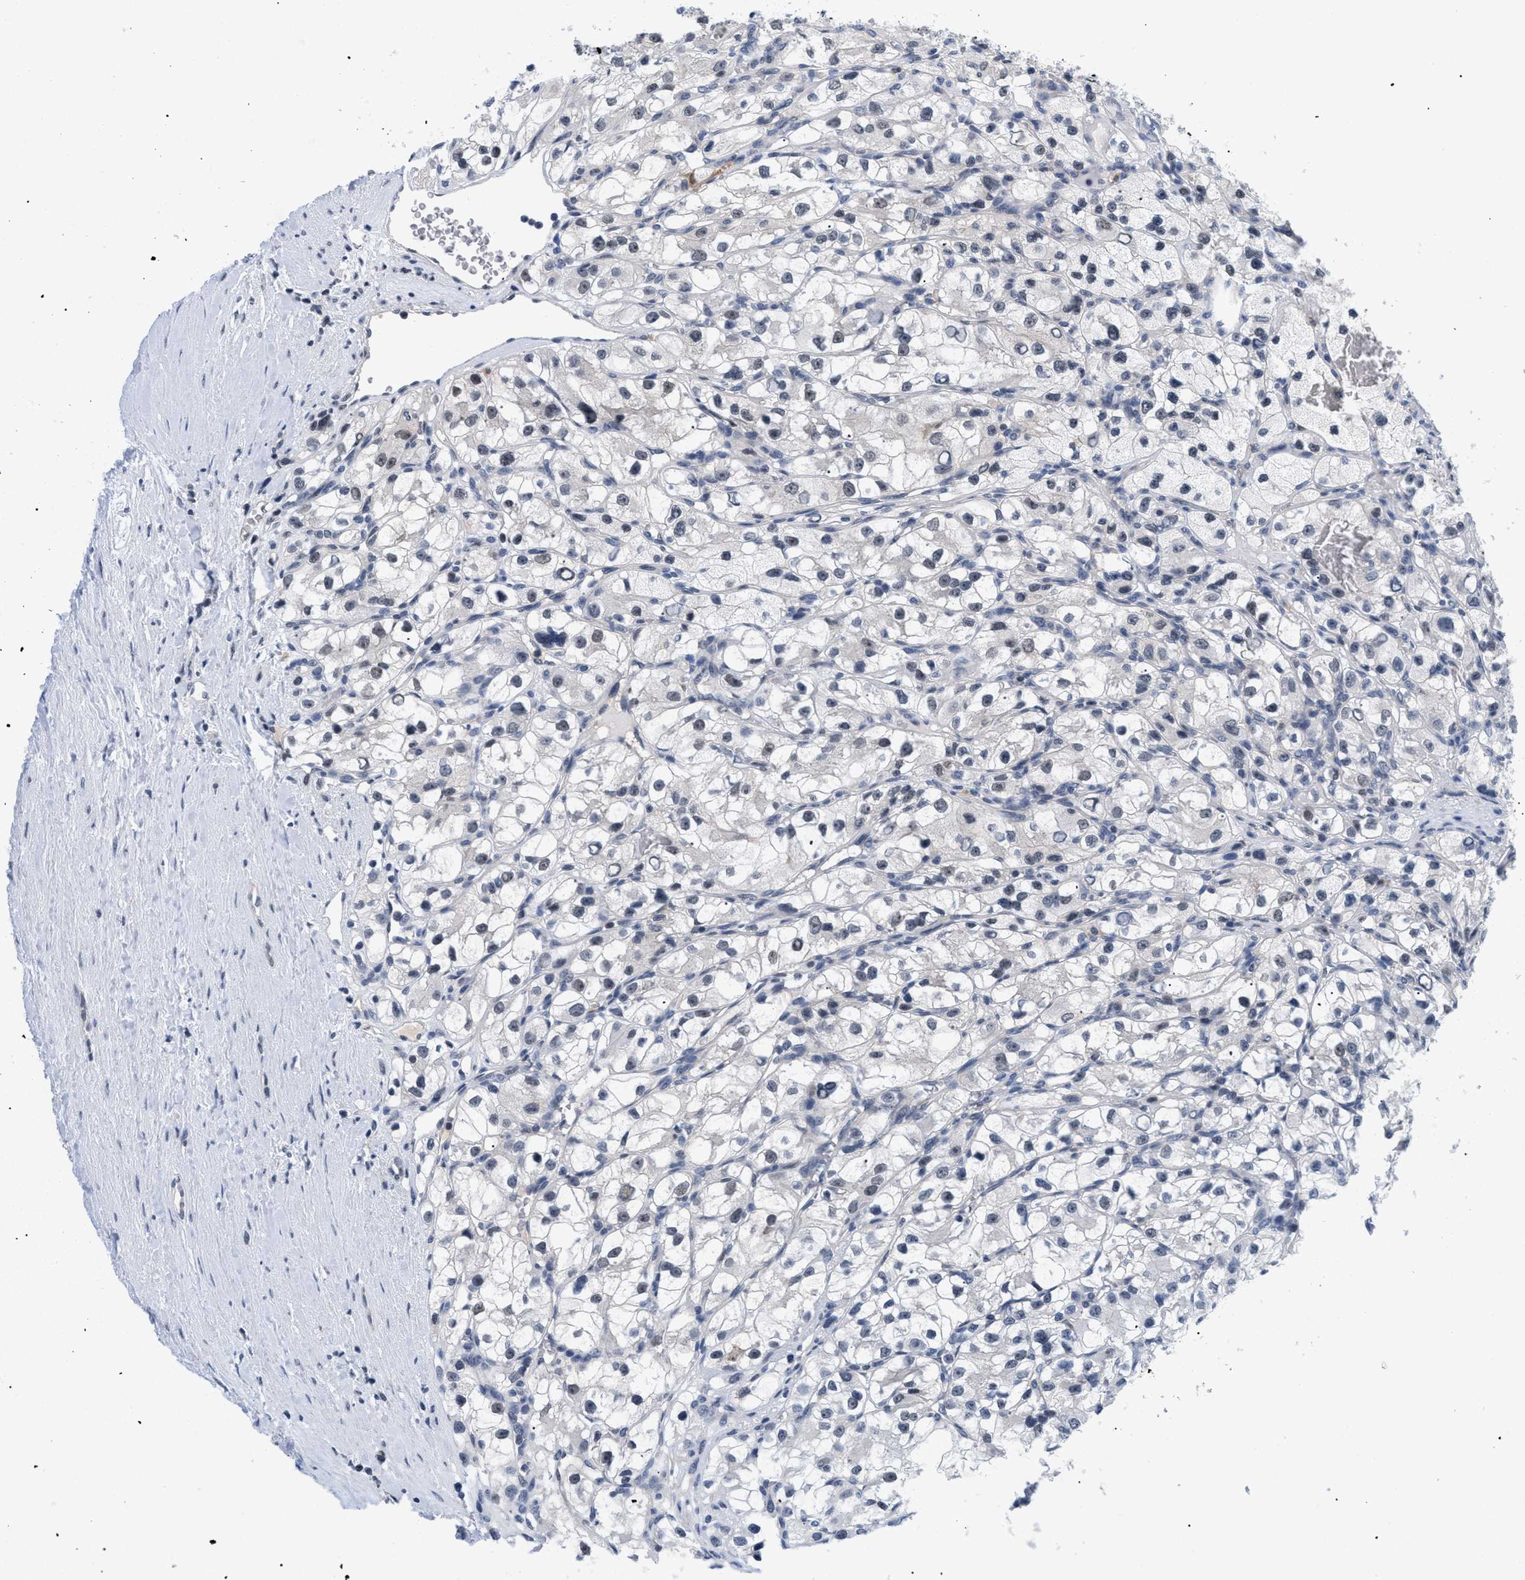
{"staining": {"intensity": "weak", "quantity": "<25%", "location": "nuclear"}, "tissue": "renal cancer", "cell_type": "Tumor cells", "image_type": "cancer", "snomed": [{"axis": "morphology", "description": "Adenocarcinoma, NOS"}, {"axis": "topography", "description": "Kidney"}], "caption": "Immunohistochemistry (IHC) micrograph of human renal cancer (adenocarcinoma) stained for a protein (brown), which shows no positivity in tumor cells. Nuclei are stained in blue.", "gene": "PITHD1", "patient": {"sex": "female", "age": 57}}